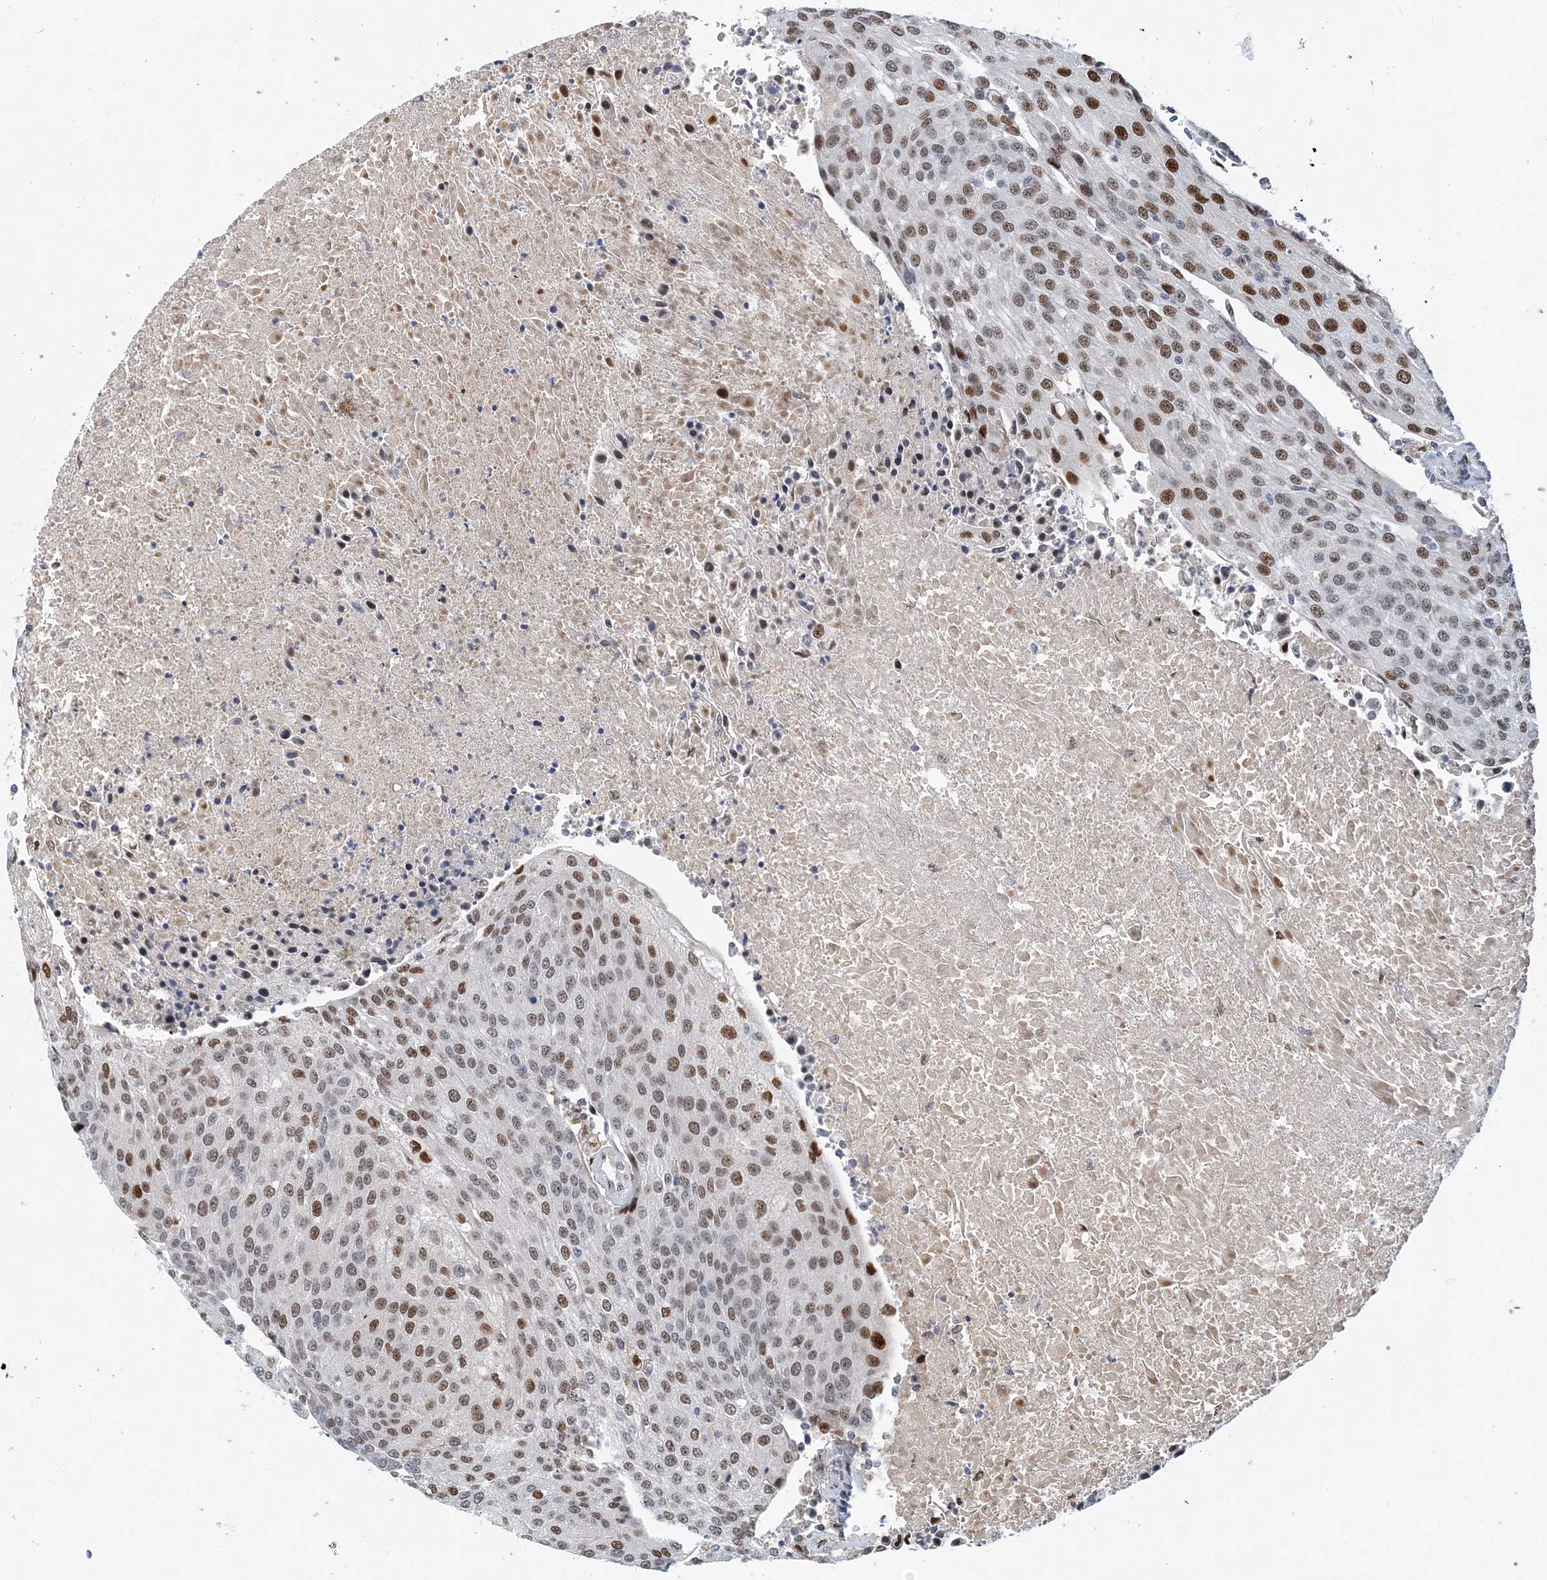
{"staining": {"intensity": "moderate", "quantity": "25%-75%", "location": "nuclear"}, "tissue": "urothelial cancer", "cell_type": "Tumor cells", "image_type": "cancer", "snomed": [{"axis": "morphology", "description": "Urothelial carcinoma, High grade"}, {"axis": "topography", "description": "Urinary bladder"}], "caption": "Immunohistochemistry (DAB) staining of urothelial cancer demonstrates moderate nuclear protein expression in approximately 25%-75% of tumor cells.", "gene": "KPNA4", "patient": {"sex": "female", "age": 85}}